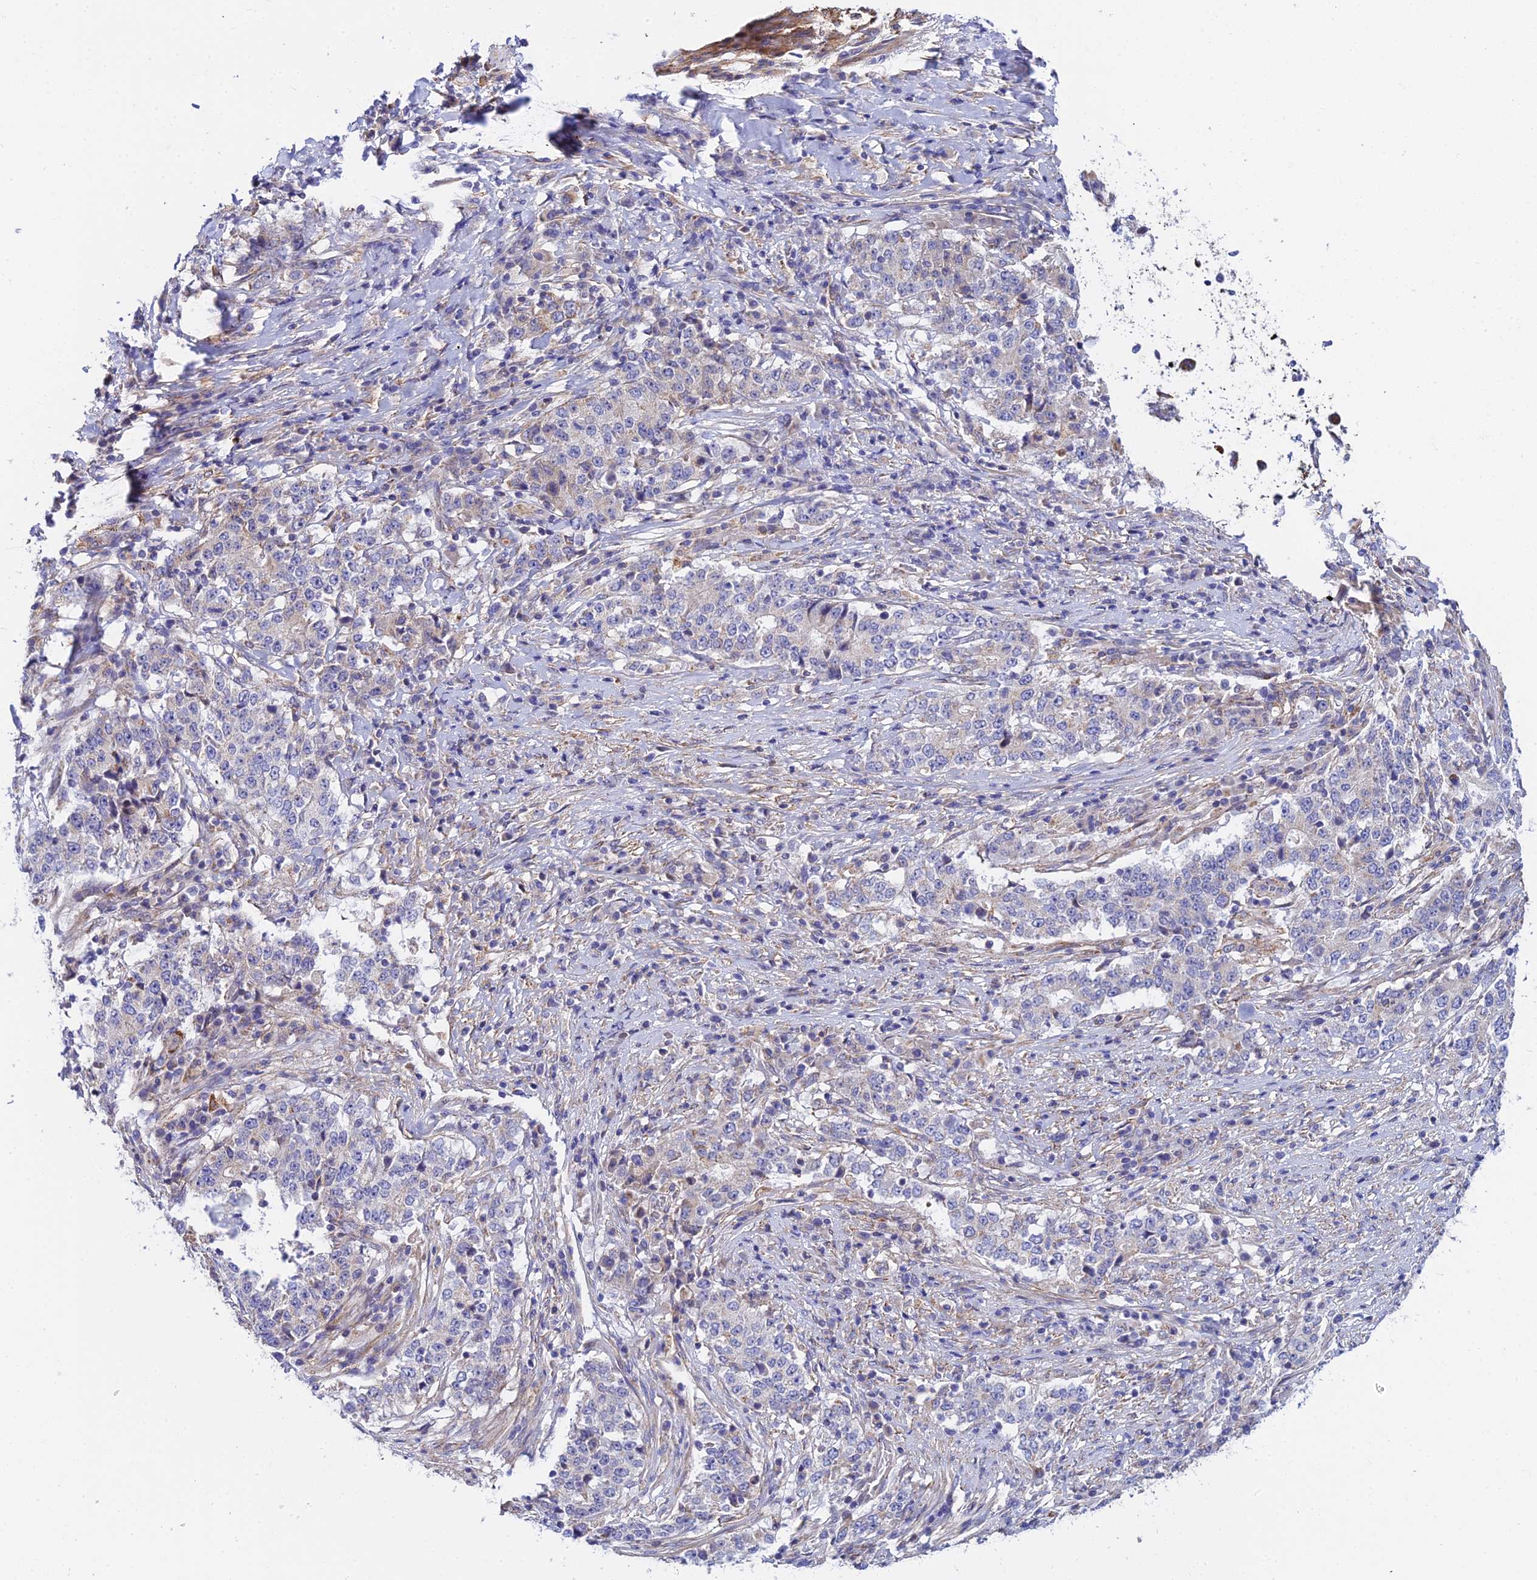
{"staining": {"intensity": "weak", "quantity": "<25%", "location": "cytoplasmic/membranous"}, "tissue": "stomach cancer", "cell_type": "Tumor cells", "image_type": "cancer", "snomed": [{"axis": "morphology", "description": "Adenocarcinoma, NOS"}, {"axis": "topography", "description": "Stomach"}], "caption": "Photomicrograph shows no protein staining in tumor cells of adenocarcinoma (stomach) tissue. (Stains: DAB (3,3'-diaminobenzidine) IHC with hematoxylin counter stain, Microscopy: brightfield microscopy at high magnification).", "gene": "ACOT2", "patient": {"sex": "male", "age": 59}}